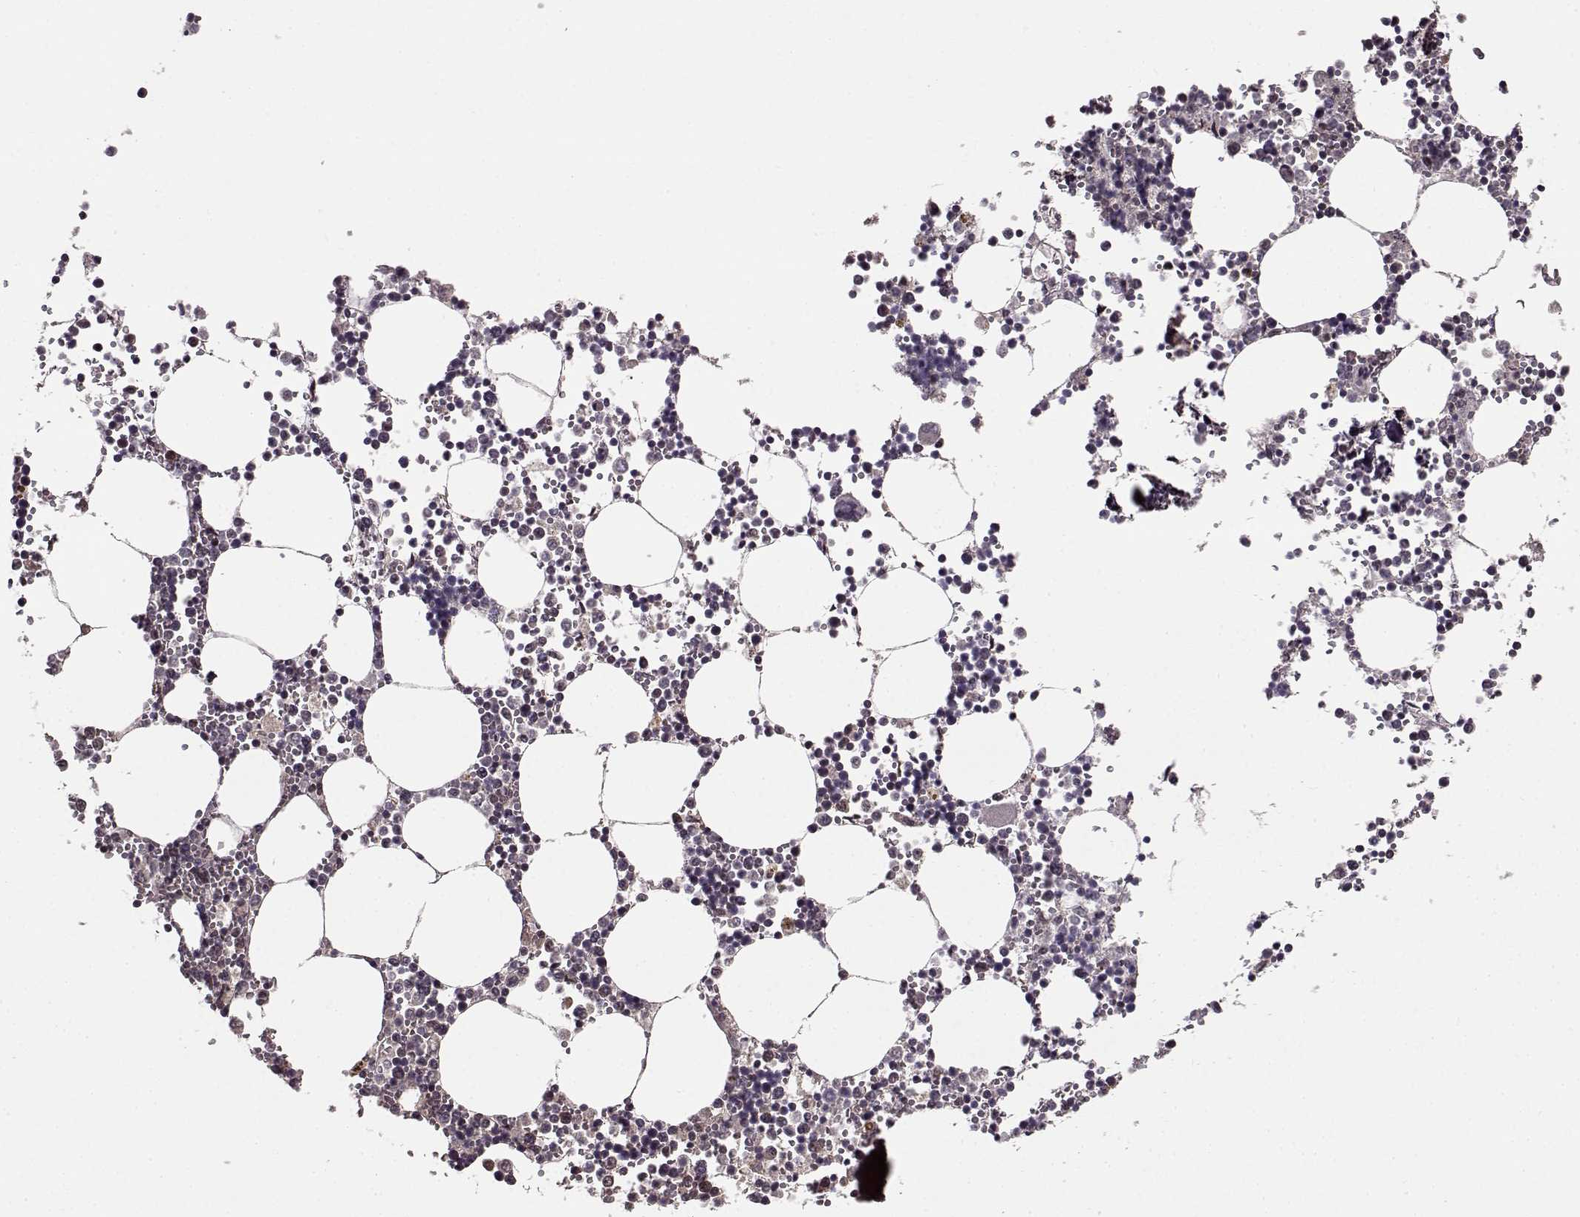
{"staining": {"intensity": "moderate", "quantity": "<25%", "location": "nuclear"}, "tissue": "bone marrow", "cell_type": "Hematopoietic cells", "image_type": "normal", "snomed": [{"axis": "morphology", "description": "Normal tissue, NOS"}, {"axis": "topography", "description": "Bone marrow"}], "caption": "Hematopoietic cells exhibit moderate nuclear staining in about <25% of cells in normal bone marrow.", "gene": "FTO", "patient": {"sex": "male", "age": 54}}